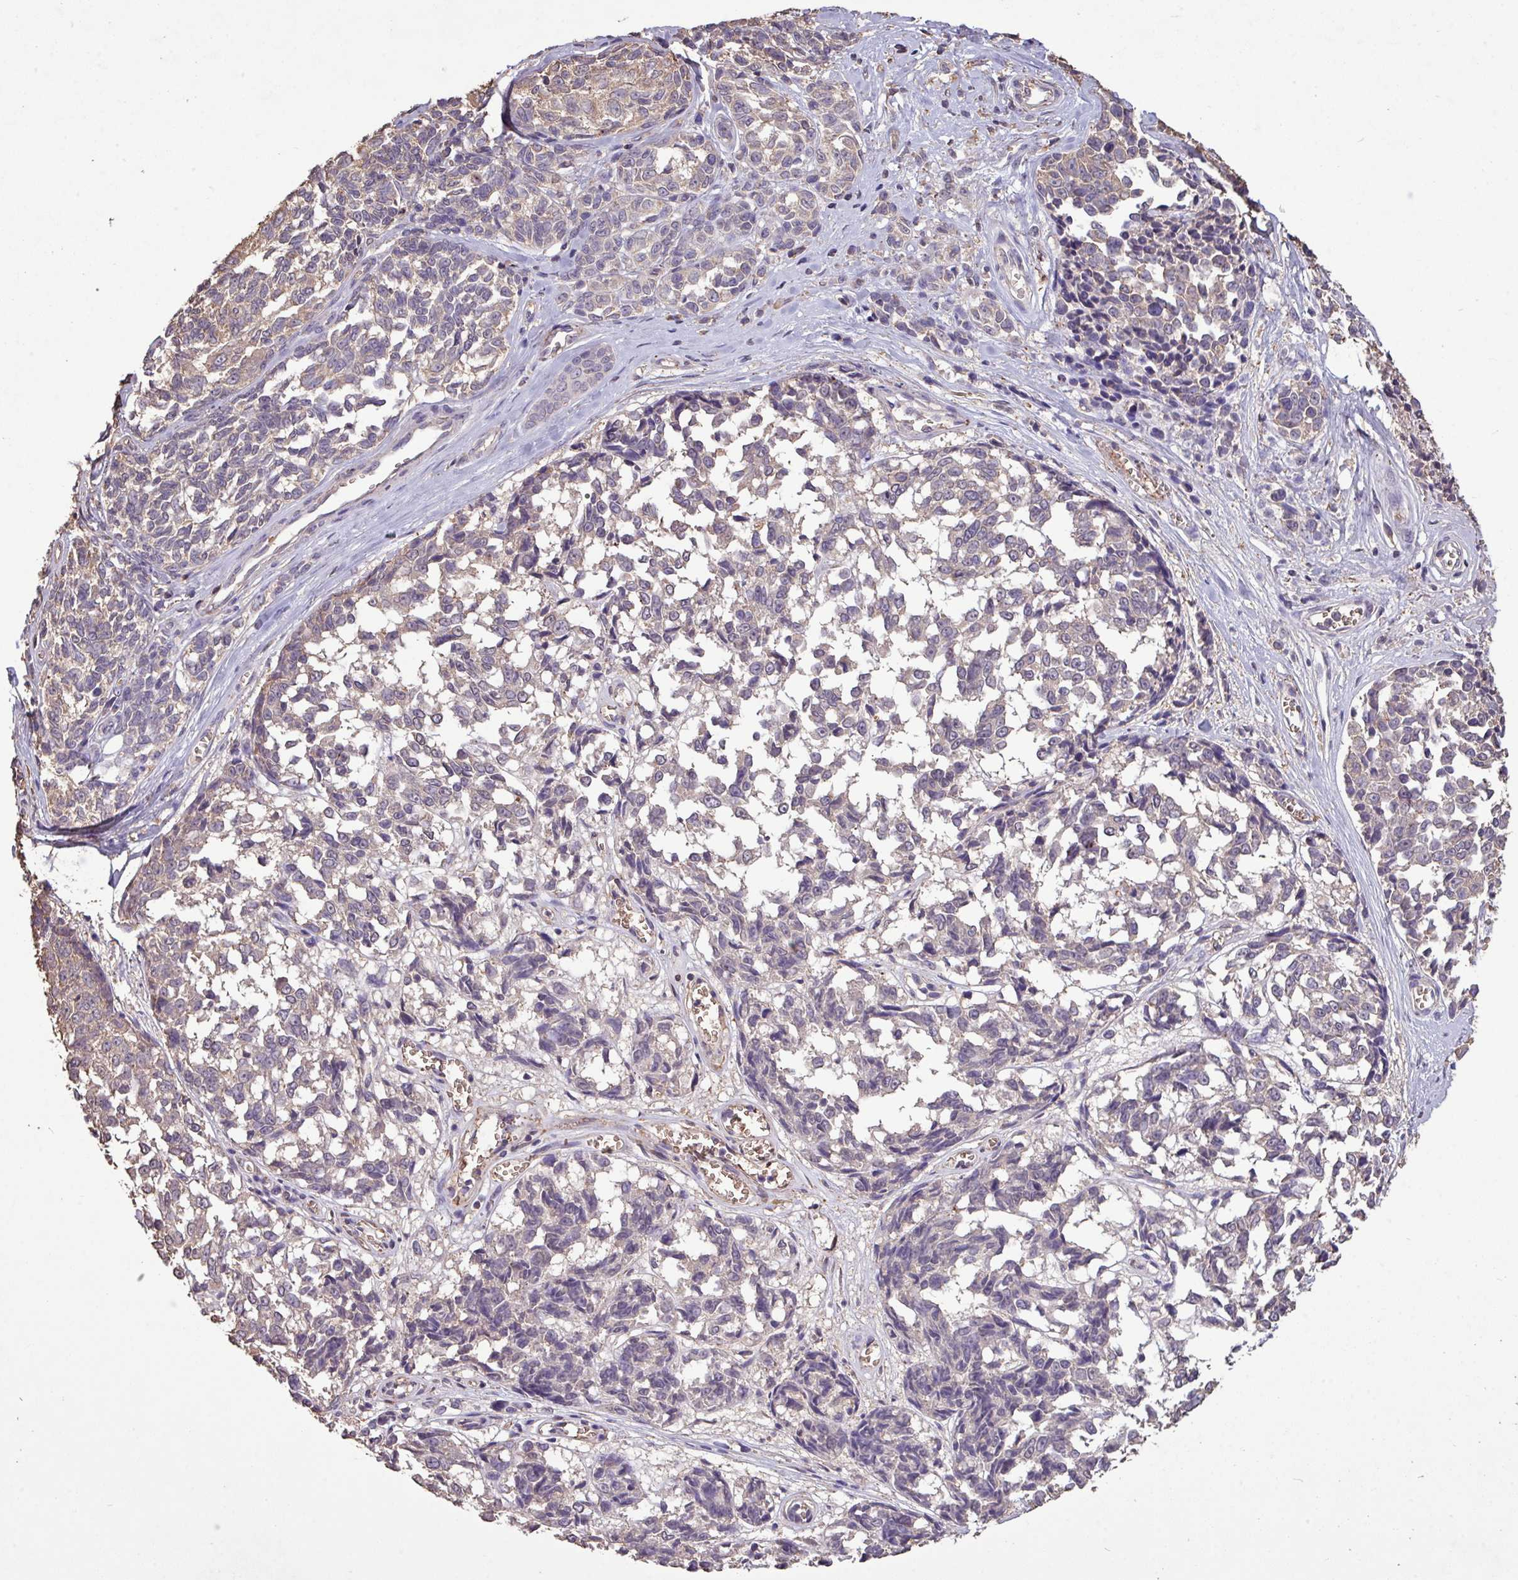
{"staining": {"intensity": "negative", "quantity": "none", "location": "none"}, "tissue": "melanoma", "cell_type": "Tumor cells", "image_type": "cancer", "snomed": [{"axis": "morphology", "description": "Malignant melanoma, NOS"}, {"axis": "topography", "description": "Skin"}], "caption": "Protein analysis of malignant melanoma exhibits no significant expression in tumor cells.", "gene": "CAMK2B", "patient": {"sex": "female", "age": 64}}